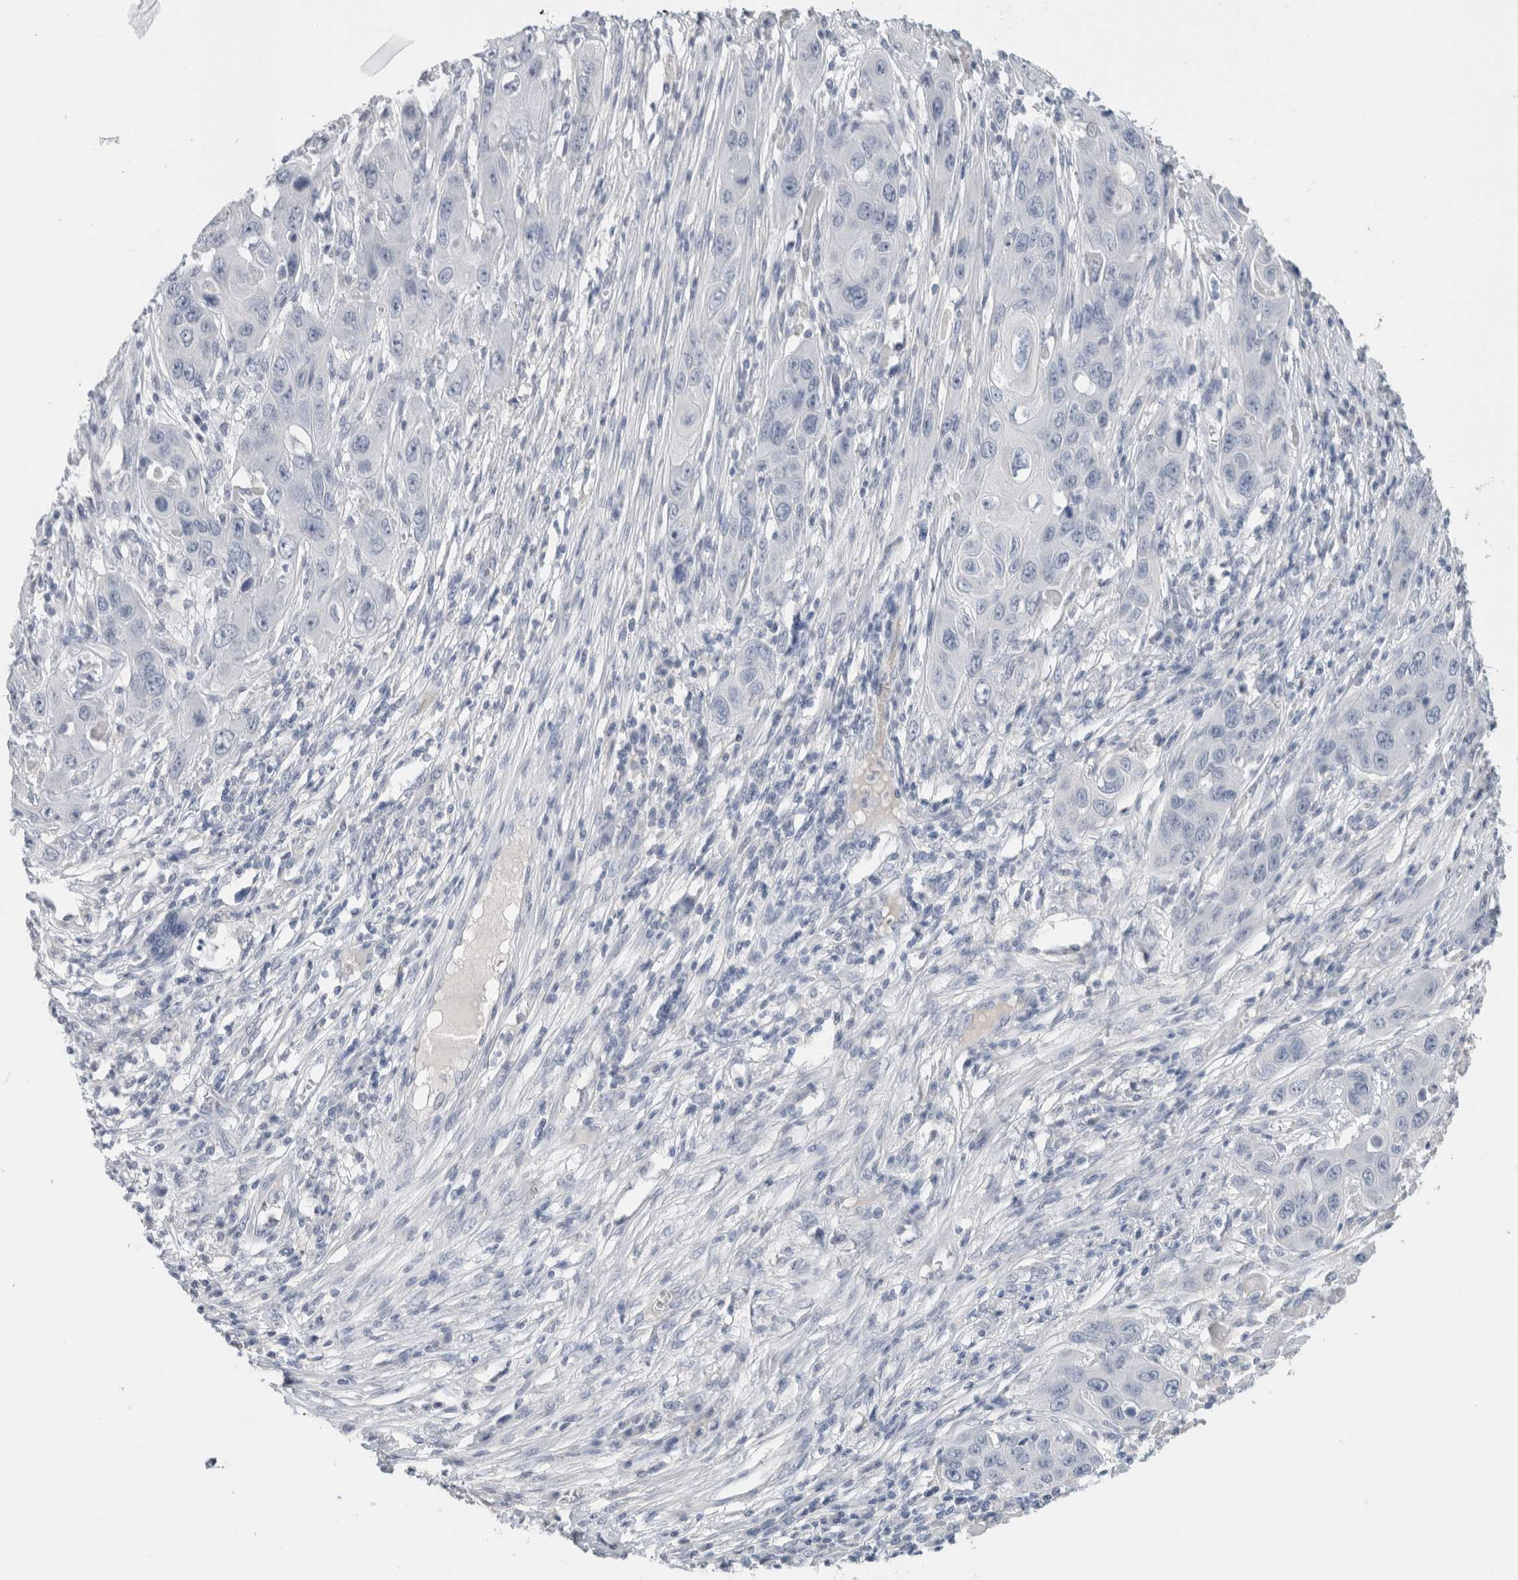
{"staining": {"intensity": "negative", "quantity": "none", "location": "none"}, "tissue": "skin cancer", "cell_type": "Tumor cells", "image_type": "cancer", "snomed": [{"axis": "morphology", "description": "Squamous cell carcinoma, NOS"}, {"axis": "topography", "description": "Skin"}], "caption": "Immunohistochemistry image of neoplastic tissue: skin cancer (squamous cell carcinoma) stained with DAB reveals no significant protein staining in tumor cells.", "gene": "BCAN", "patient": {"sex": "male", "age": 55}}